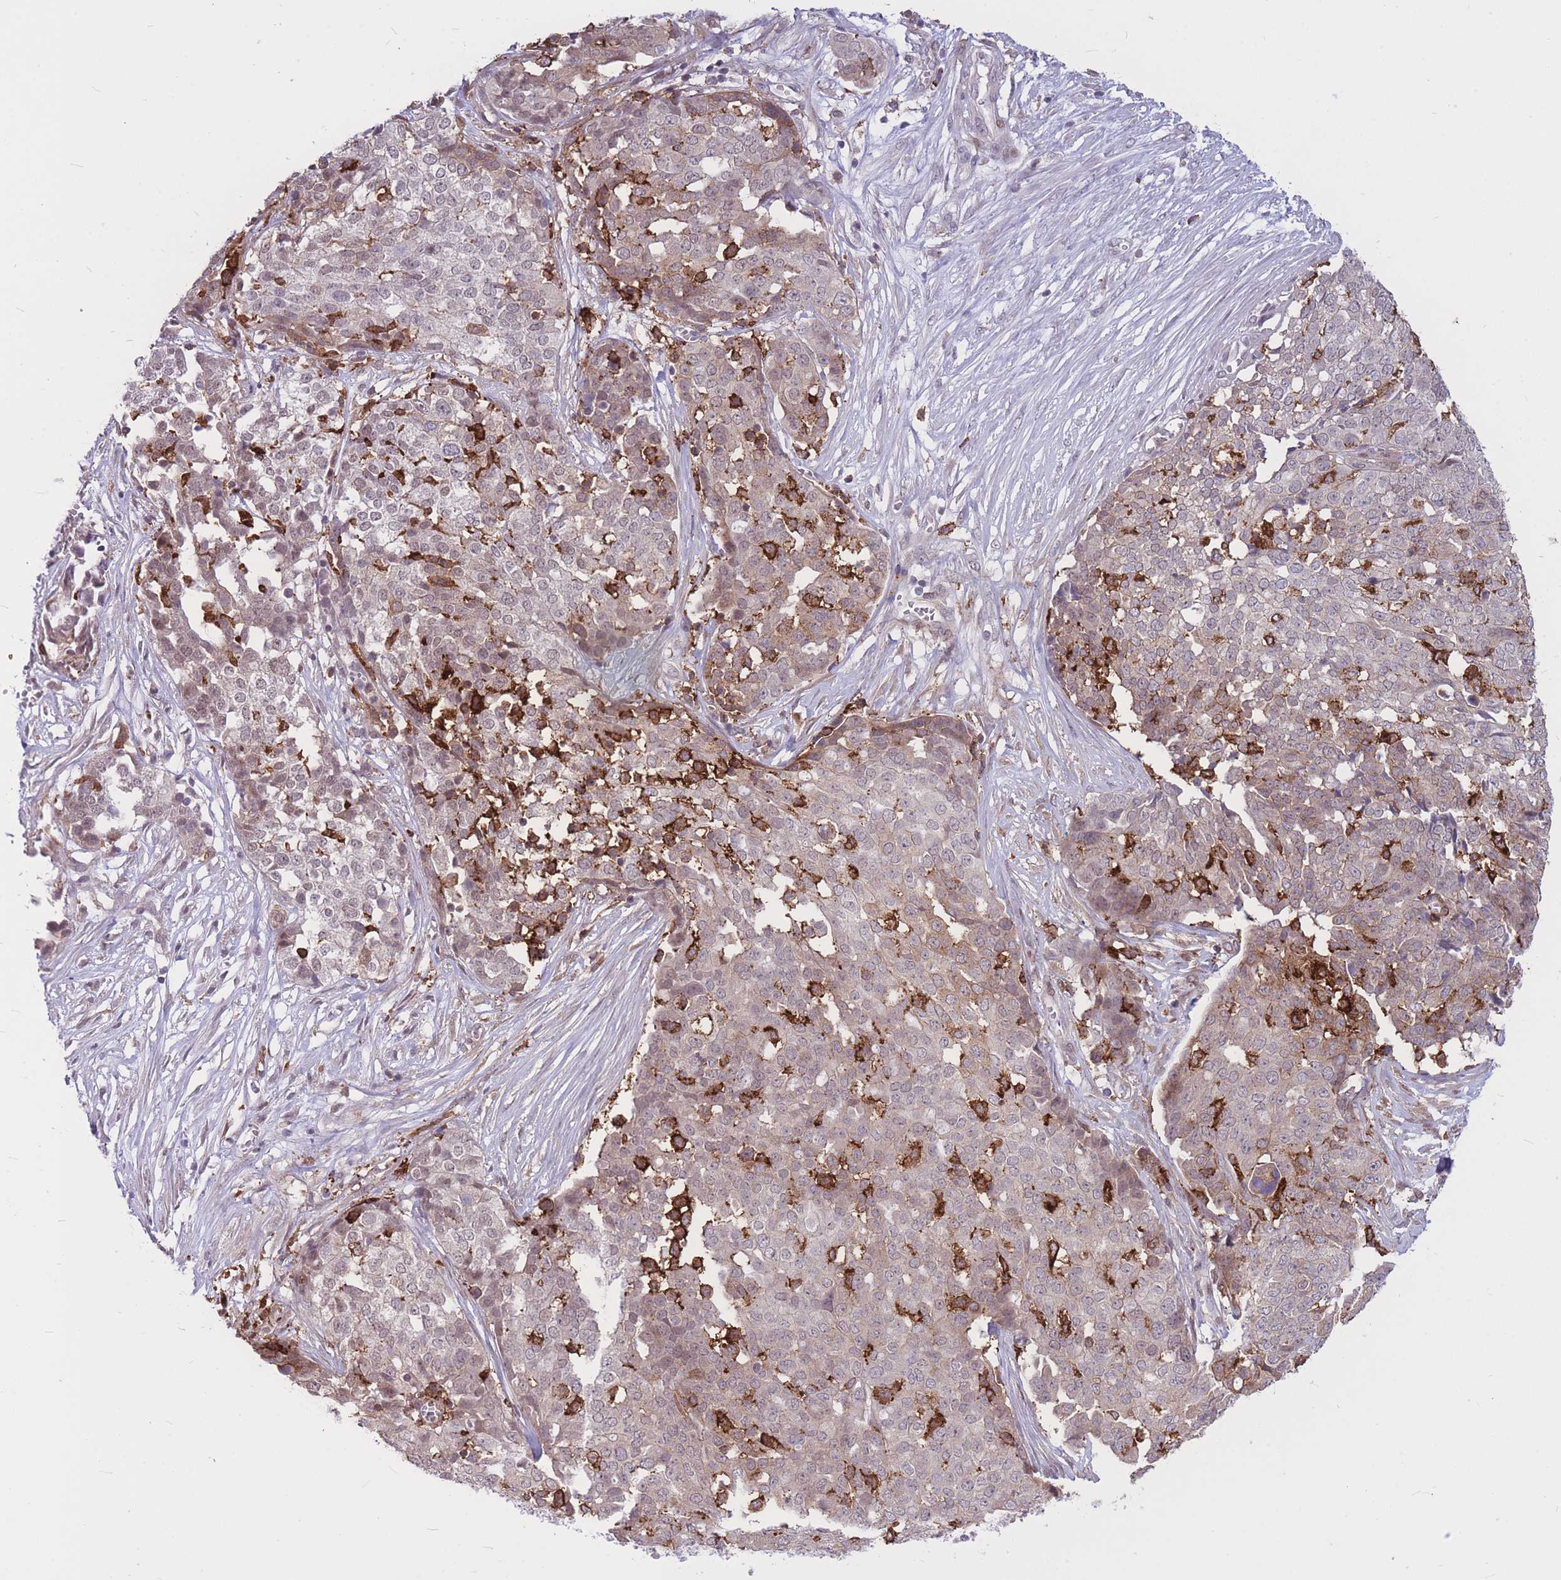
{"staining": {"intensity": "moderate", "quantity": "<25%", "location": "cytoplasmic/membranous,nuclear"}, "tissue": "ovarian cancer", "cell_type": "Tumor cells", "image_type": "cancer", "snomed": [{"axis": "morphology", "description": "Cystadenocarcinoma, serous, NOS"}, {"axis": "topography", "description": "Soft tissue"}, {"axis": "topography", "description": "Ovary"}], "caption": "The image reveals immunohistochemical staining of ovarian serous cystadenocarcinoma. There is moderate cytoplasmic/membranous and nuclear positivity is seen in about <25% of tumor cells.", "gene": "TCF20", "patient": {"sex": "female", "age": 57}}